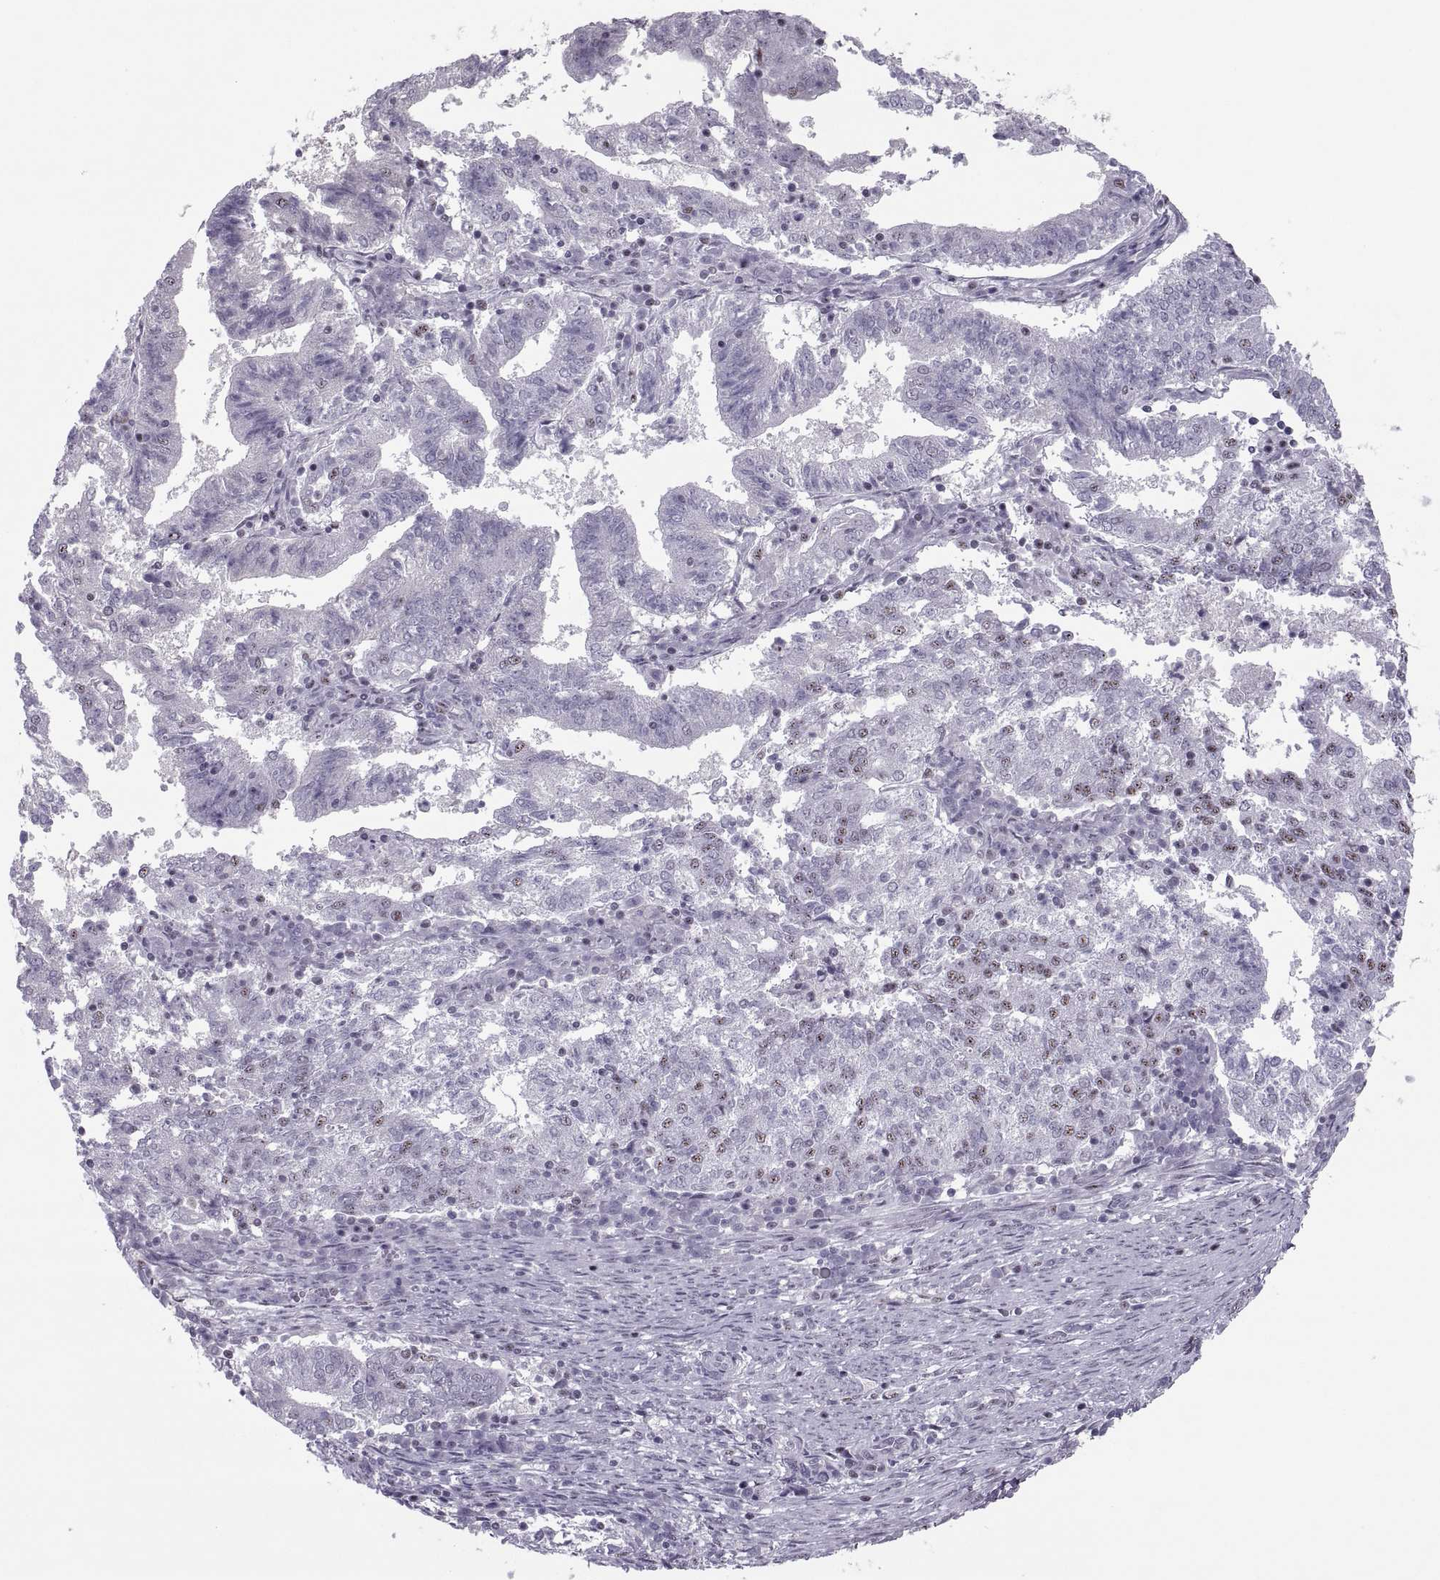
{"staining": {"intensity": "weak", "quantity": "<25%", "location": "nuclear"}, "tissue": "endometrial cancer", "cell_type": "Tumor cells", "image_type": "cancer", "snomed": [{"axis": "morphology", "description": "Adenocarcinoma, NOS"}, {"axis": "topography", "description": "Endometrium"}], "caption": "Protein analysis of endometrial adenocarcinoma displays no significant expression in tumor cells.", "gene": "MAGEA4", "patient": {"sex": "female", "age": 82}}